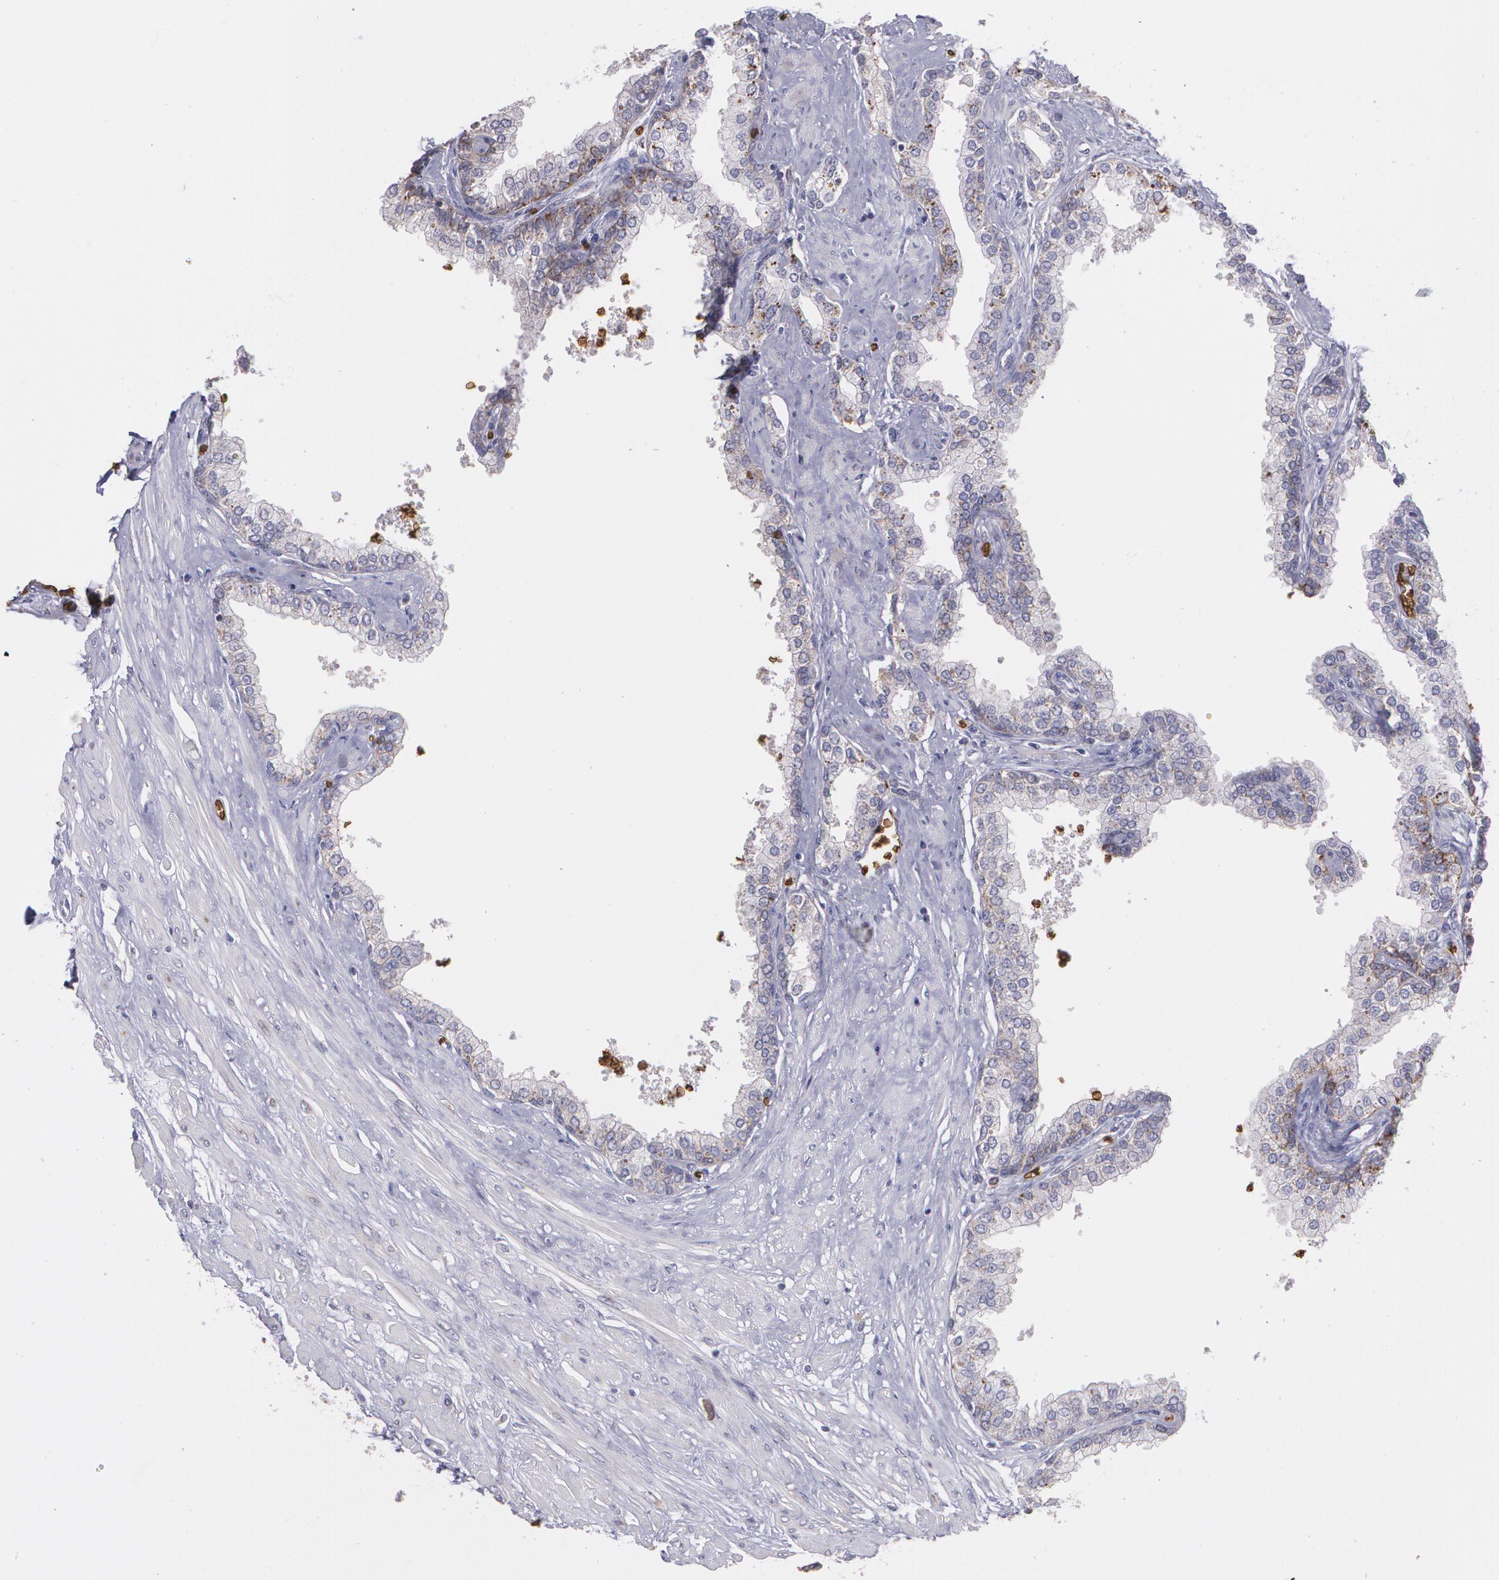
{"staining": {"intensity": "weak", "quantity": ">75%", "location": "cytoplasmic/membranous"}, "tissue": "prostate", "cell_type": "Glandular cells", "image_type": "normal", "snomed": [{"axis": "morphology", "description": "Normal tissue, NOS"}, {"axis": "topography", "description": "Prostate"}], "caption": "Prostate stained with immunohistochemistry shows weak cytoplasmic/membranous expression in about >75% of glandular cells.", "gene": "SLC2A1", "patient": {"sex": "male", "age": 60}}